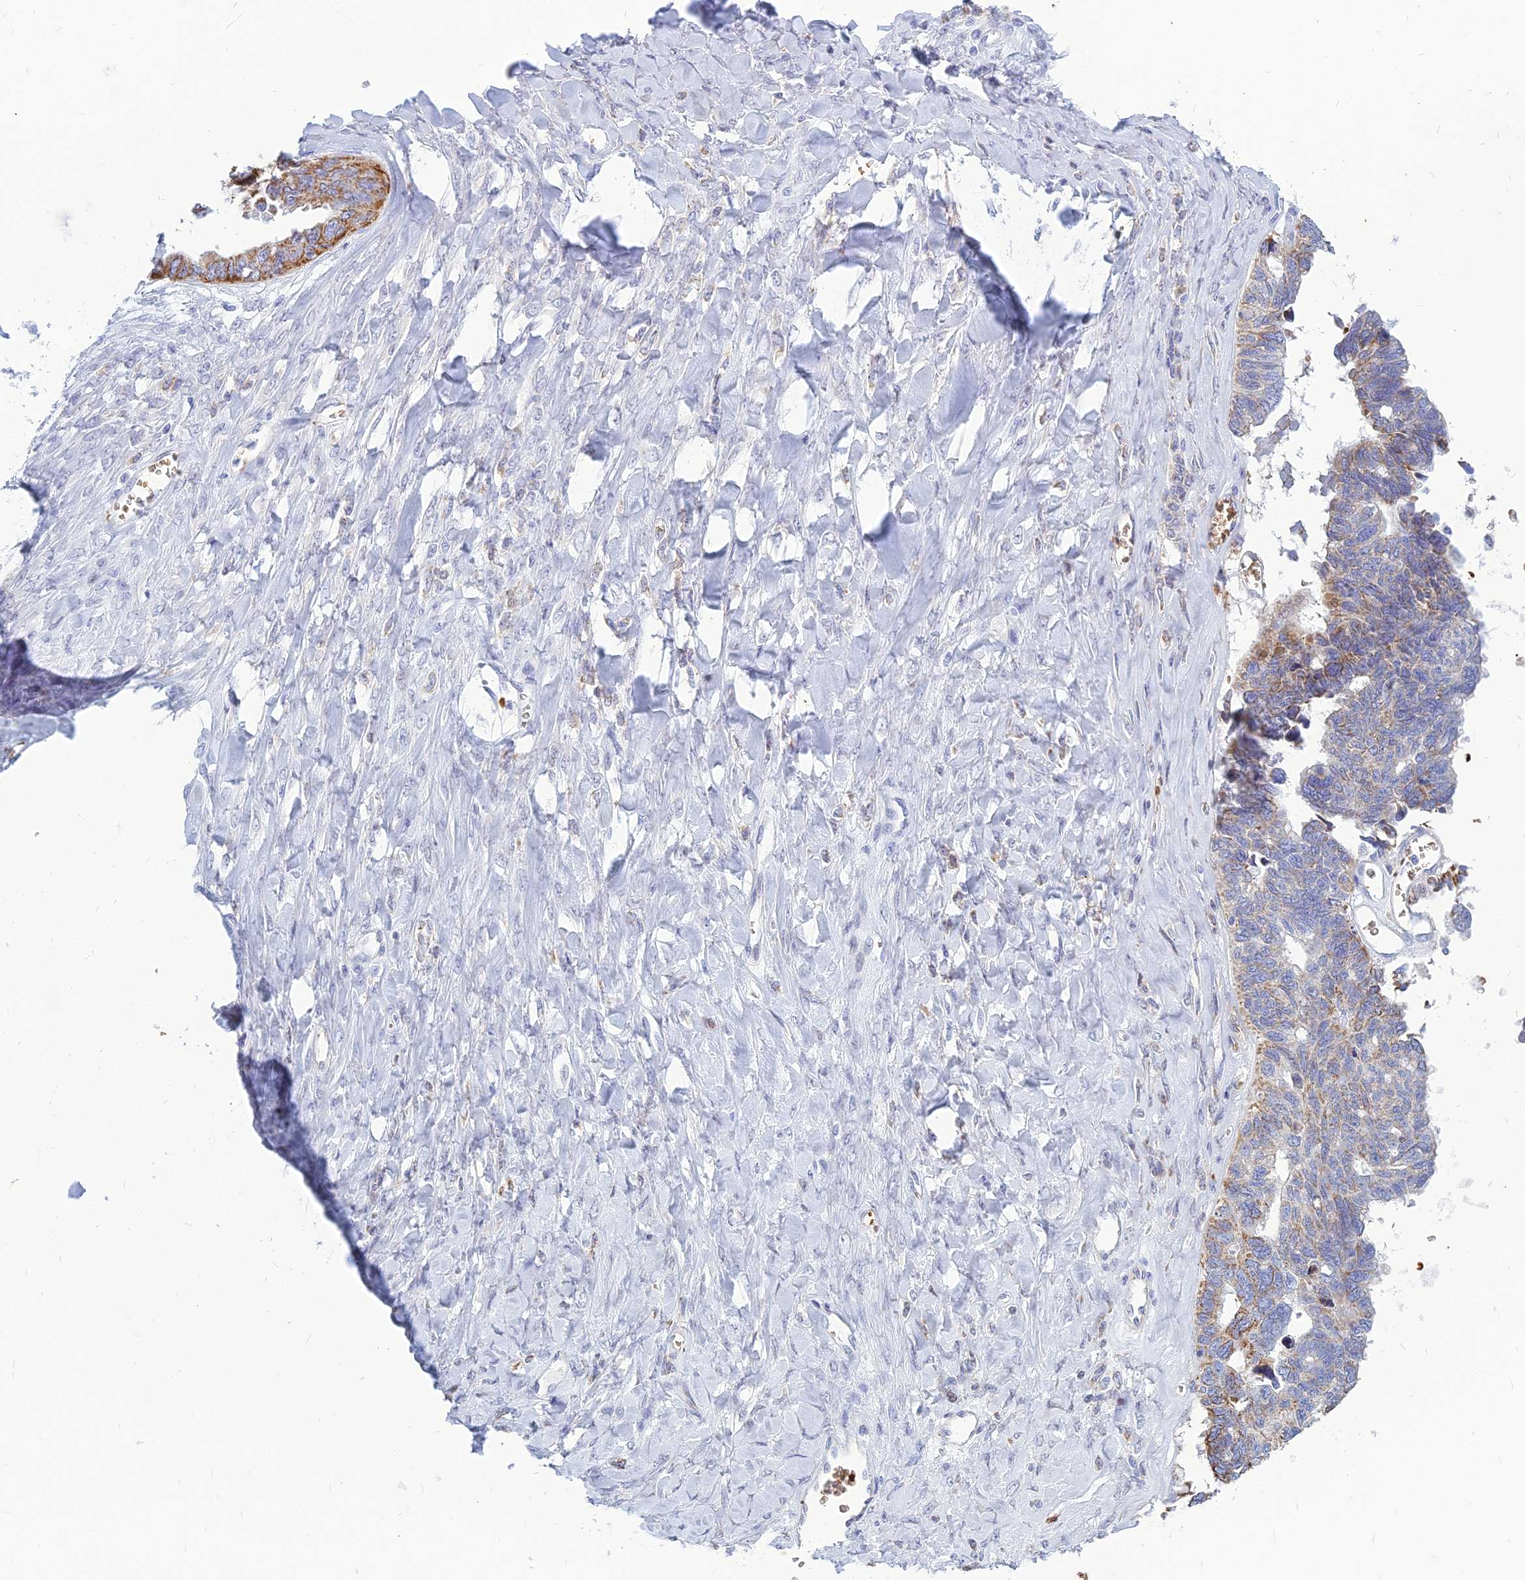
{"staining": {"intensity": "moderate", "quantity": "25%-75%", "location": "cytoplasmic/membranous"}, "tissue": "ovarian cancer", "cell_type": "Tumor cells", "image_type": "cancer", "snomed": [{"axis": "morphology", "description": "Cystadenocarcinoma, serous, NOS"}, {"axis": "topography", "description": "Ovary"}], "caption": "Immunohistochemical staining of human ovarian serous cystadenocarcinoma exhibits moderate cytoplasmic/membranous protein positivity in approximately 25%-75% of tumor cells. Nuclei are stained in blue.", "gene": "HHAT", "patient": {"sex": "female", "age": 79}}